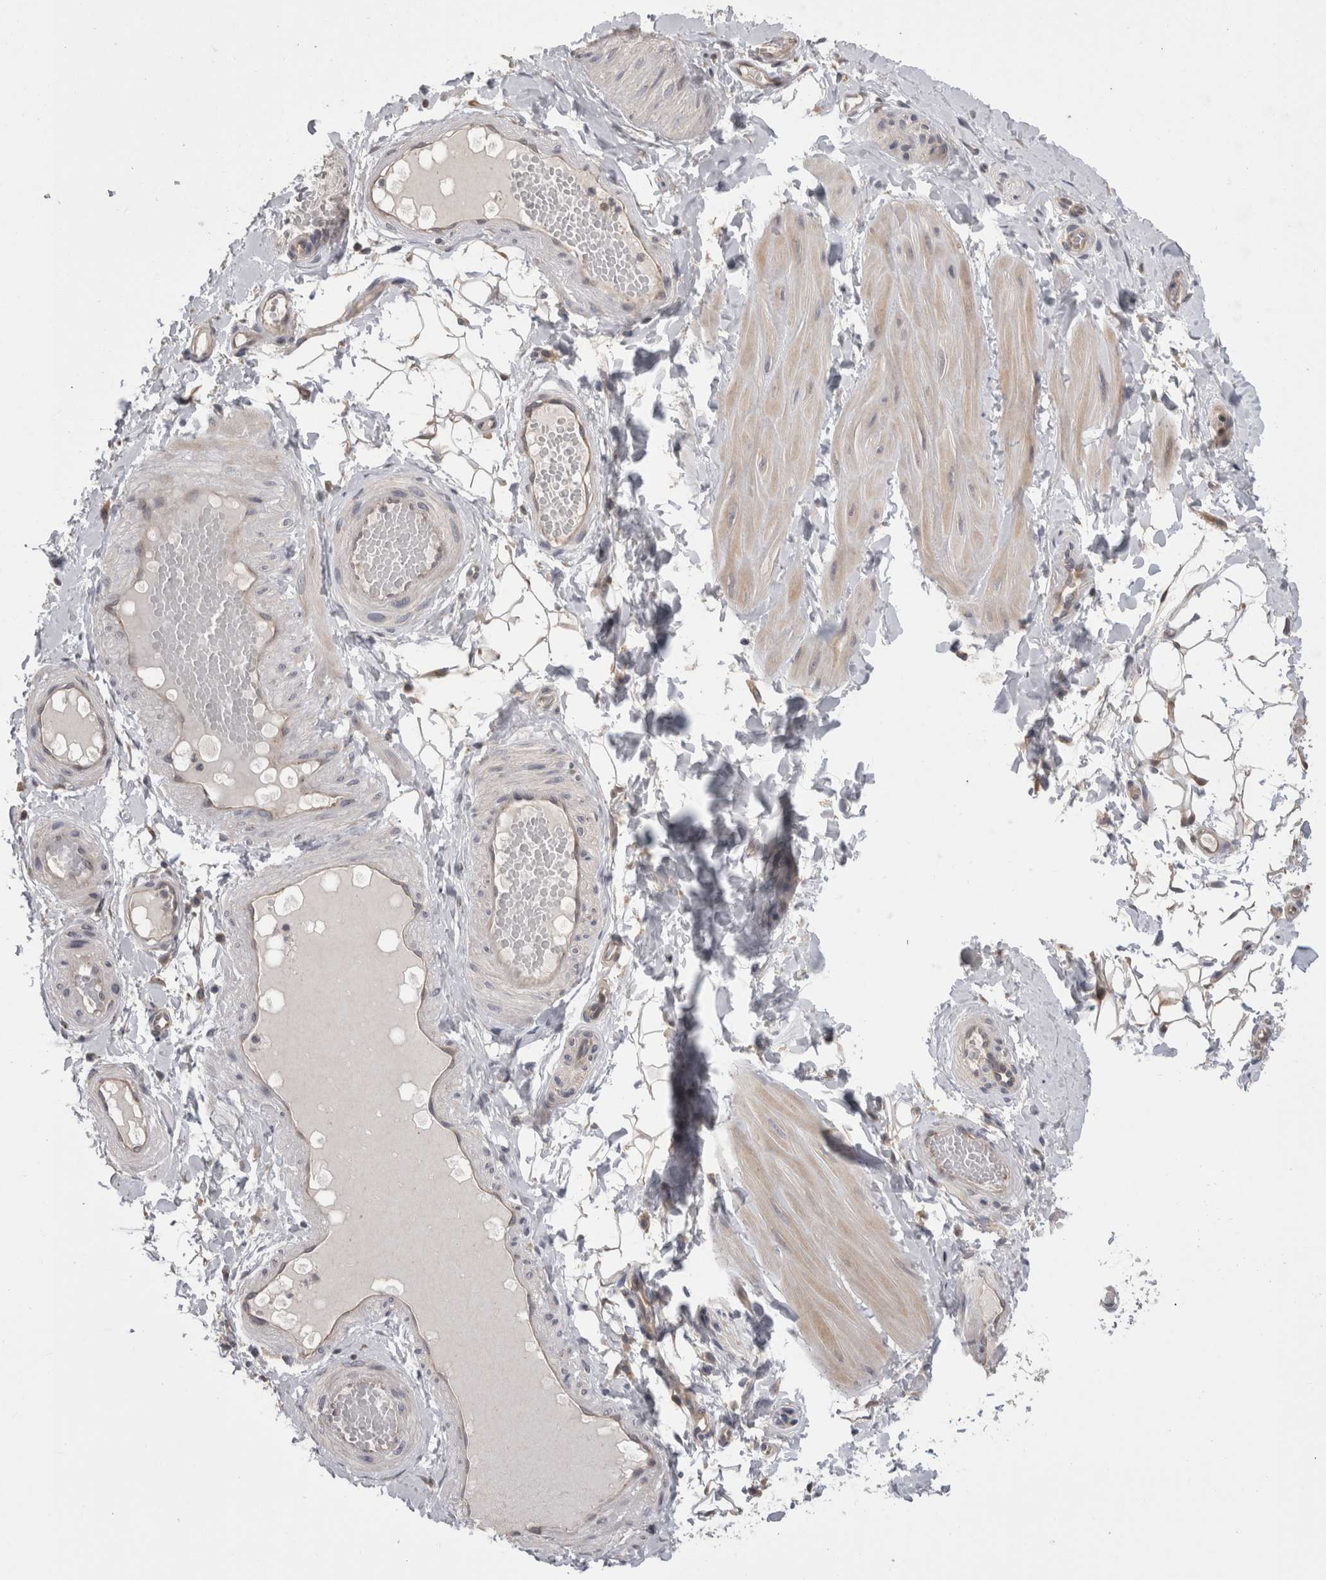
{"staining": {"intensity": "negative", "quantity": "none", "location": "none"}, "tissue": "adipose tissue", "cell_type": "Adipocytes", "image_type": "normal", "snomed": [{"axis": "morphology", "description": "Normal tissue, NOS"}, {"axis": "topography", "description": "Adipose tissue"}, {"axis": "topography", "description": "Vascular tissue"}, {"axis": "topography", "description": "Peripheral nerve tissue"}], "caption": "Immunohistochemical staining of normal human adipose tissue shows no significant expression in adipocytes.", "gene": "DCTN6", "patient": {"sex": "male", "age": 25}}